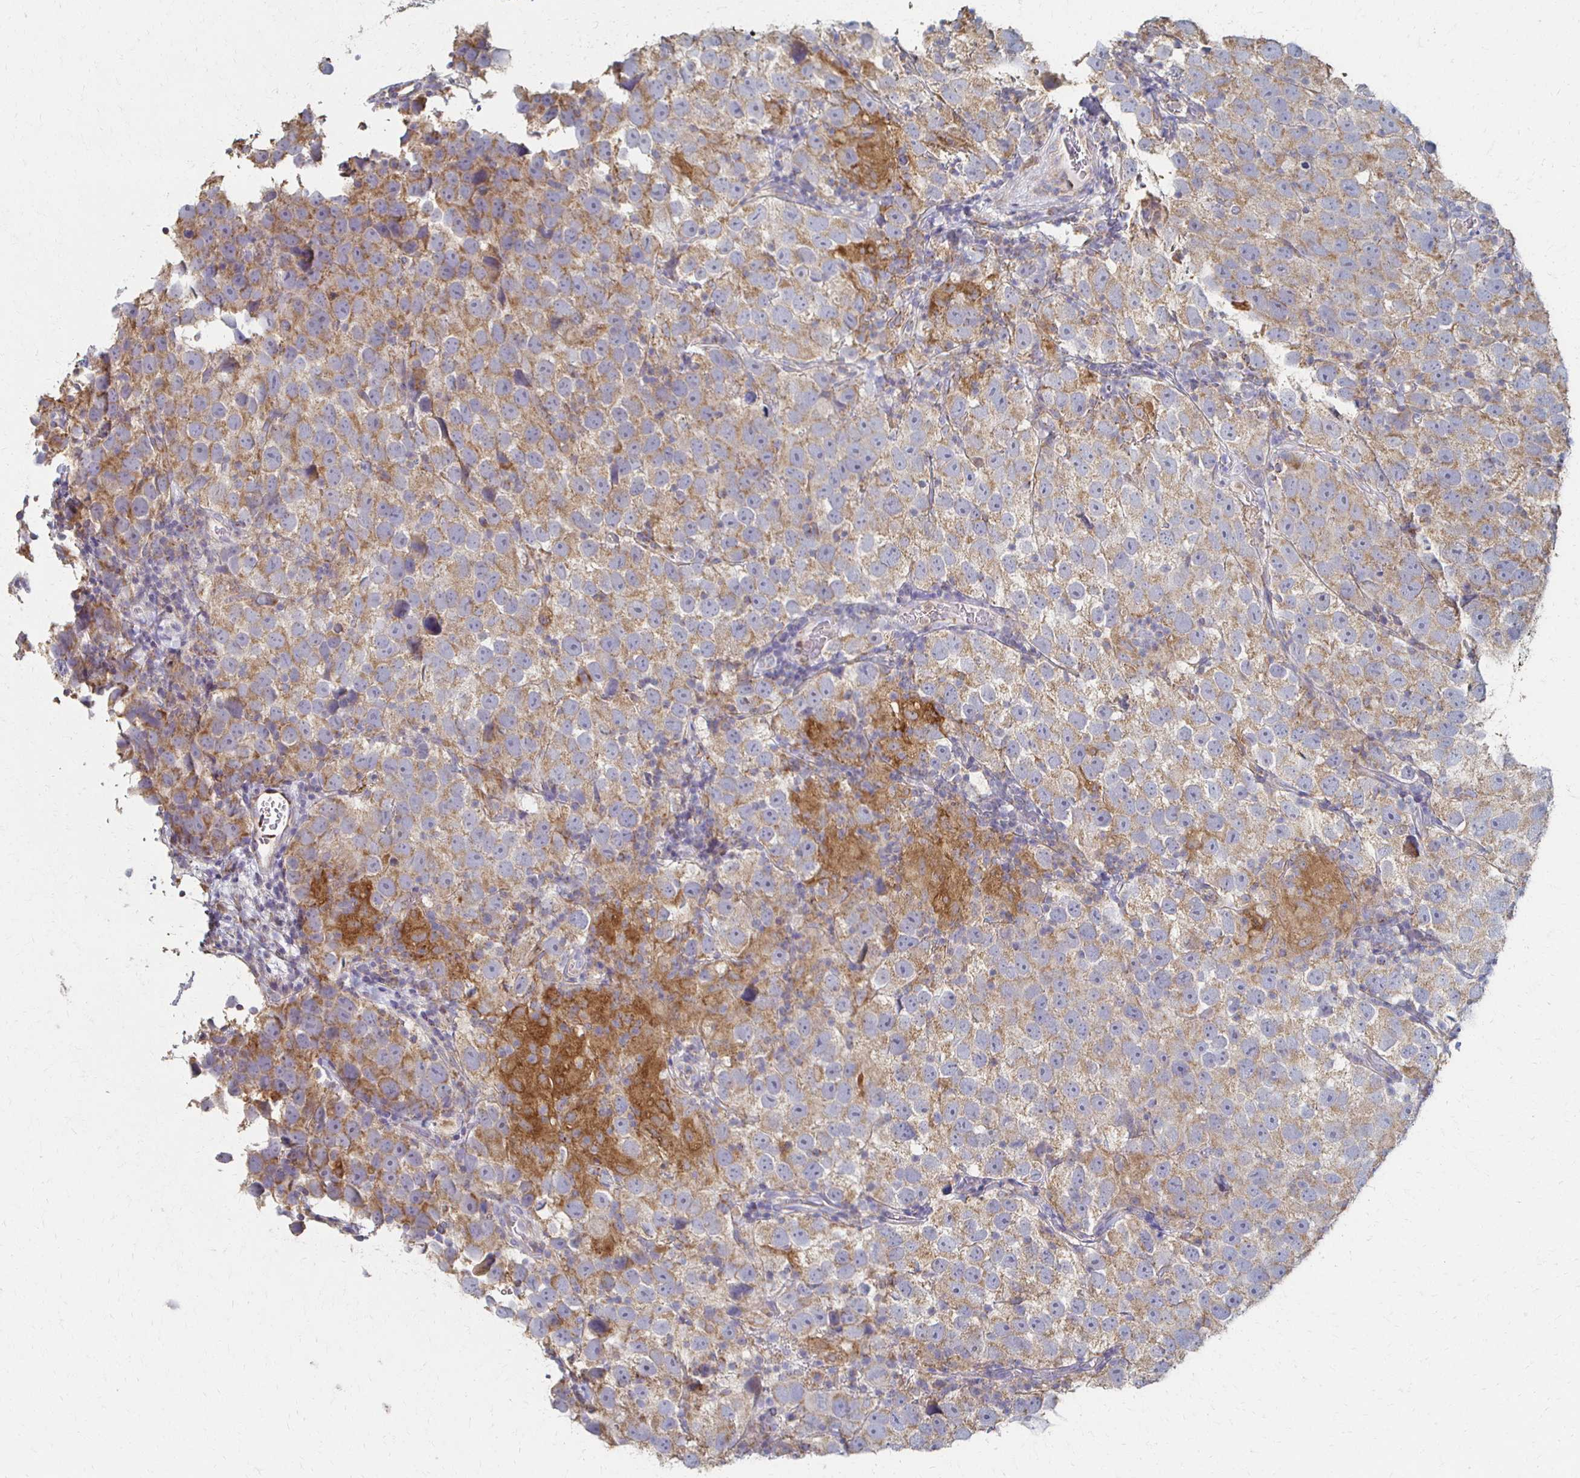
{"staining": {"intensity": "moderate", "quantity": ">75%", "location": "cytoplasmic/membranous"}, "tissue": "testis cancer", "cell_type": "Tumor cells", "image_type": "cancer", "snomed": [{"axis": "morphology", "description": "Seminoma, NOS"}, {"axis": "topography", "description": "Testis"}], "caption": "High-power microscopy captured an immunohistochemistry (IHC) image of testis cancer (seminoma), revealing moderate cytoplasmic/membranous expression in about >75% of tumor cells. (Brightfield microscopy of DAB IHC at high magnification).", "gene": "CX3CR1", "patient": {"sex": "male", "age": 26}}